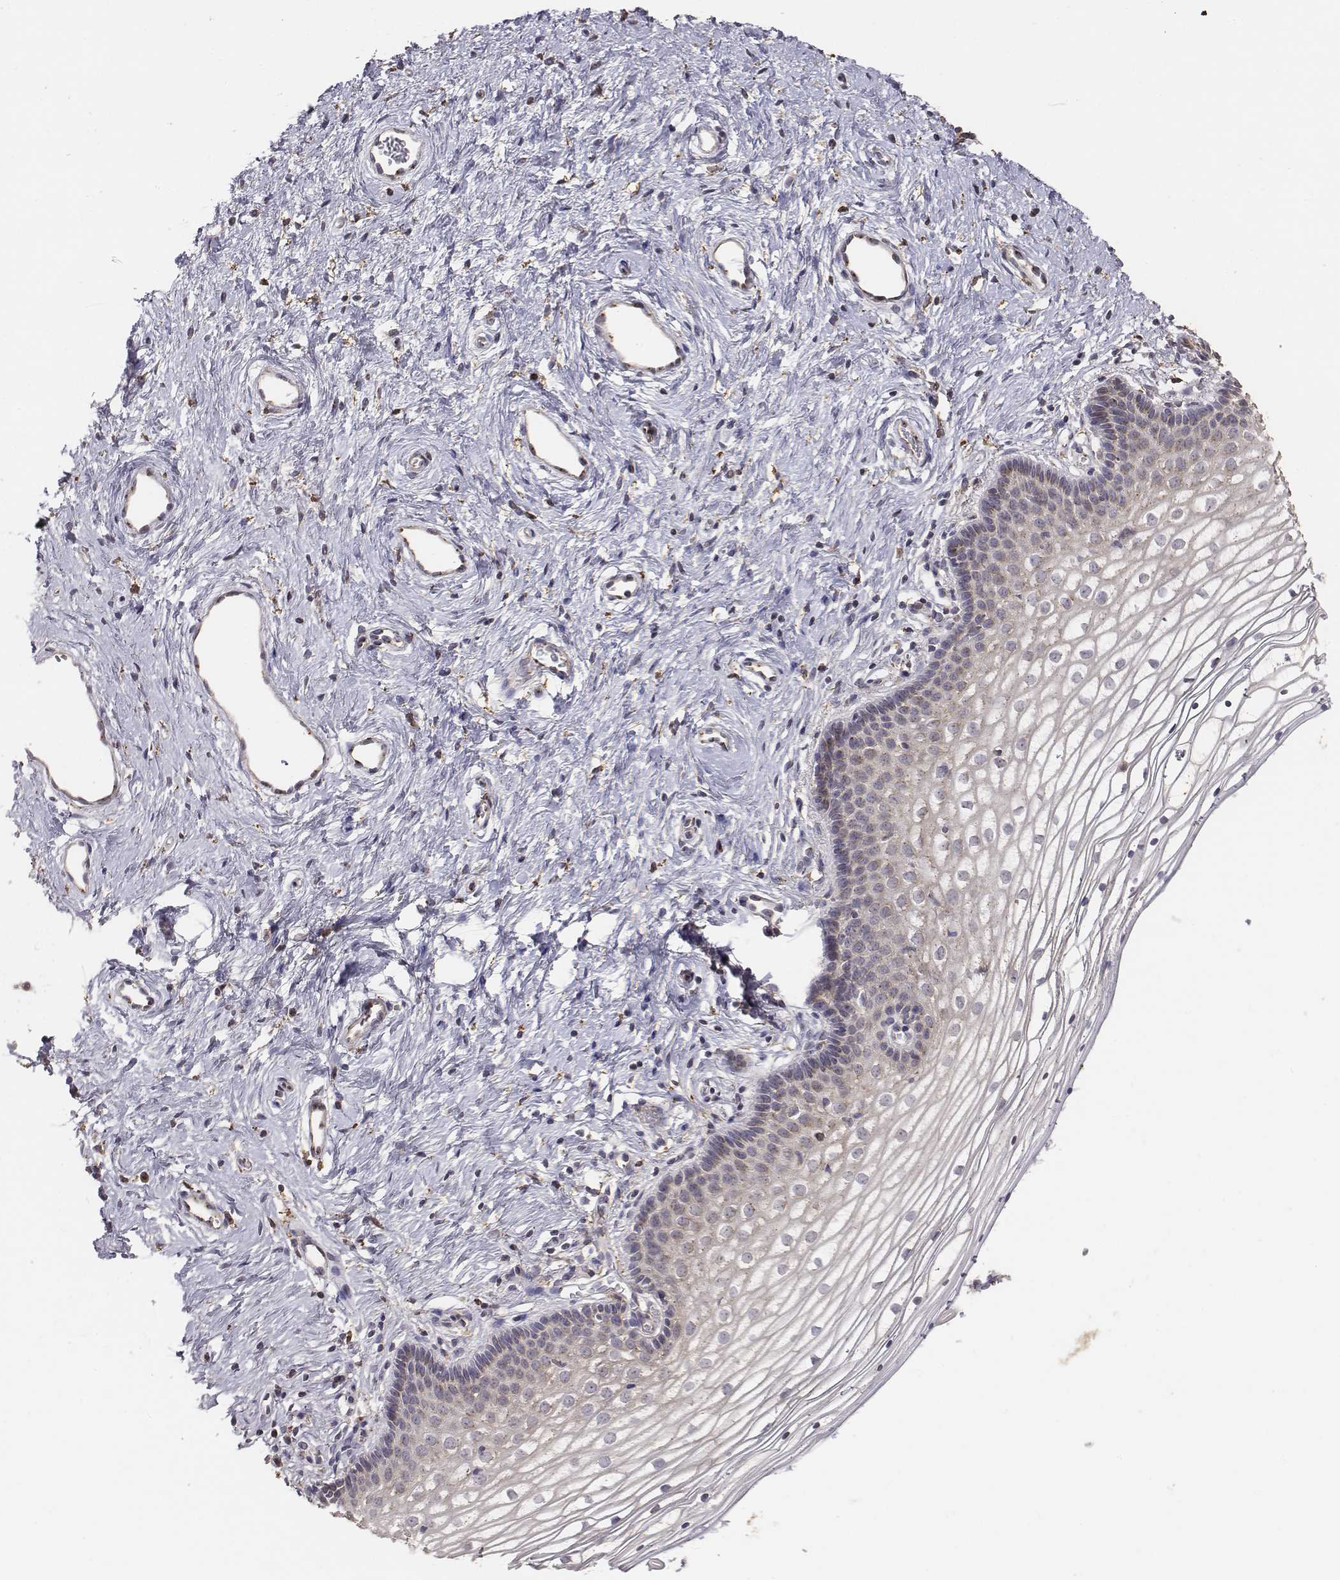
{"staining": {"intensity": "weak", "quantity": ">75%", "location": "cytoplasmic/membranous"}, "tissue": "vagina", "cell_type": "Squamous epithelial cells", "image_type": "normal", "snomed": [{"axis": "morphology", "description": "Normal tissue, NOS"}, {"axis": "topography", "description": "Vagina"}], "caption": "About >75% of squamous epithelial cells in benign human vagina reveal weak cytoplasmic/membranous protein expression as visualized by brown immunohistochemical staining.", "gene": "AP1B1", "patient": {"sex": "female", "age": 36}}